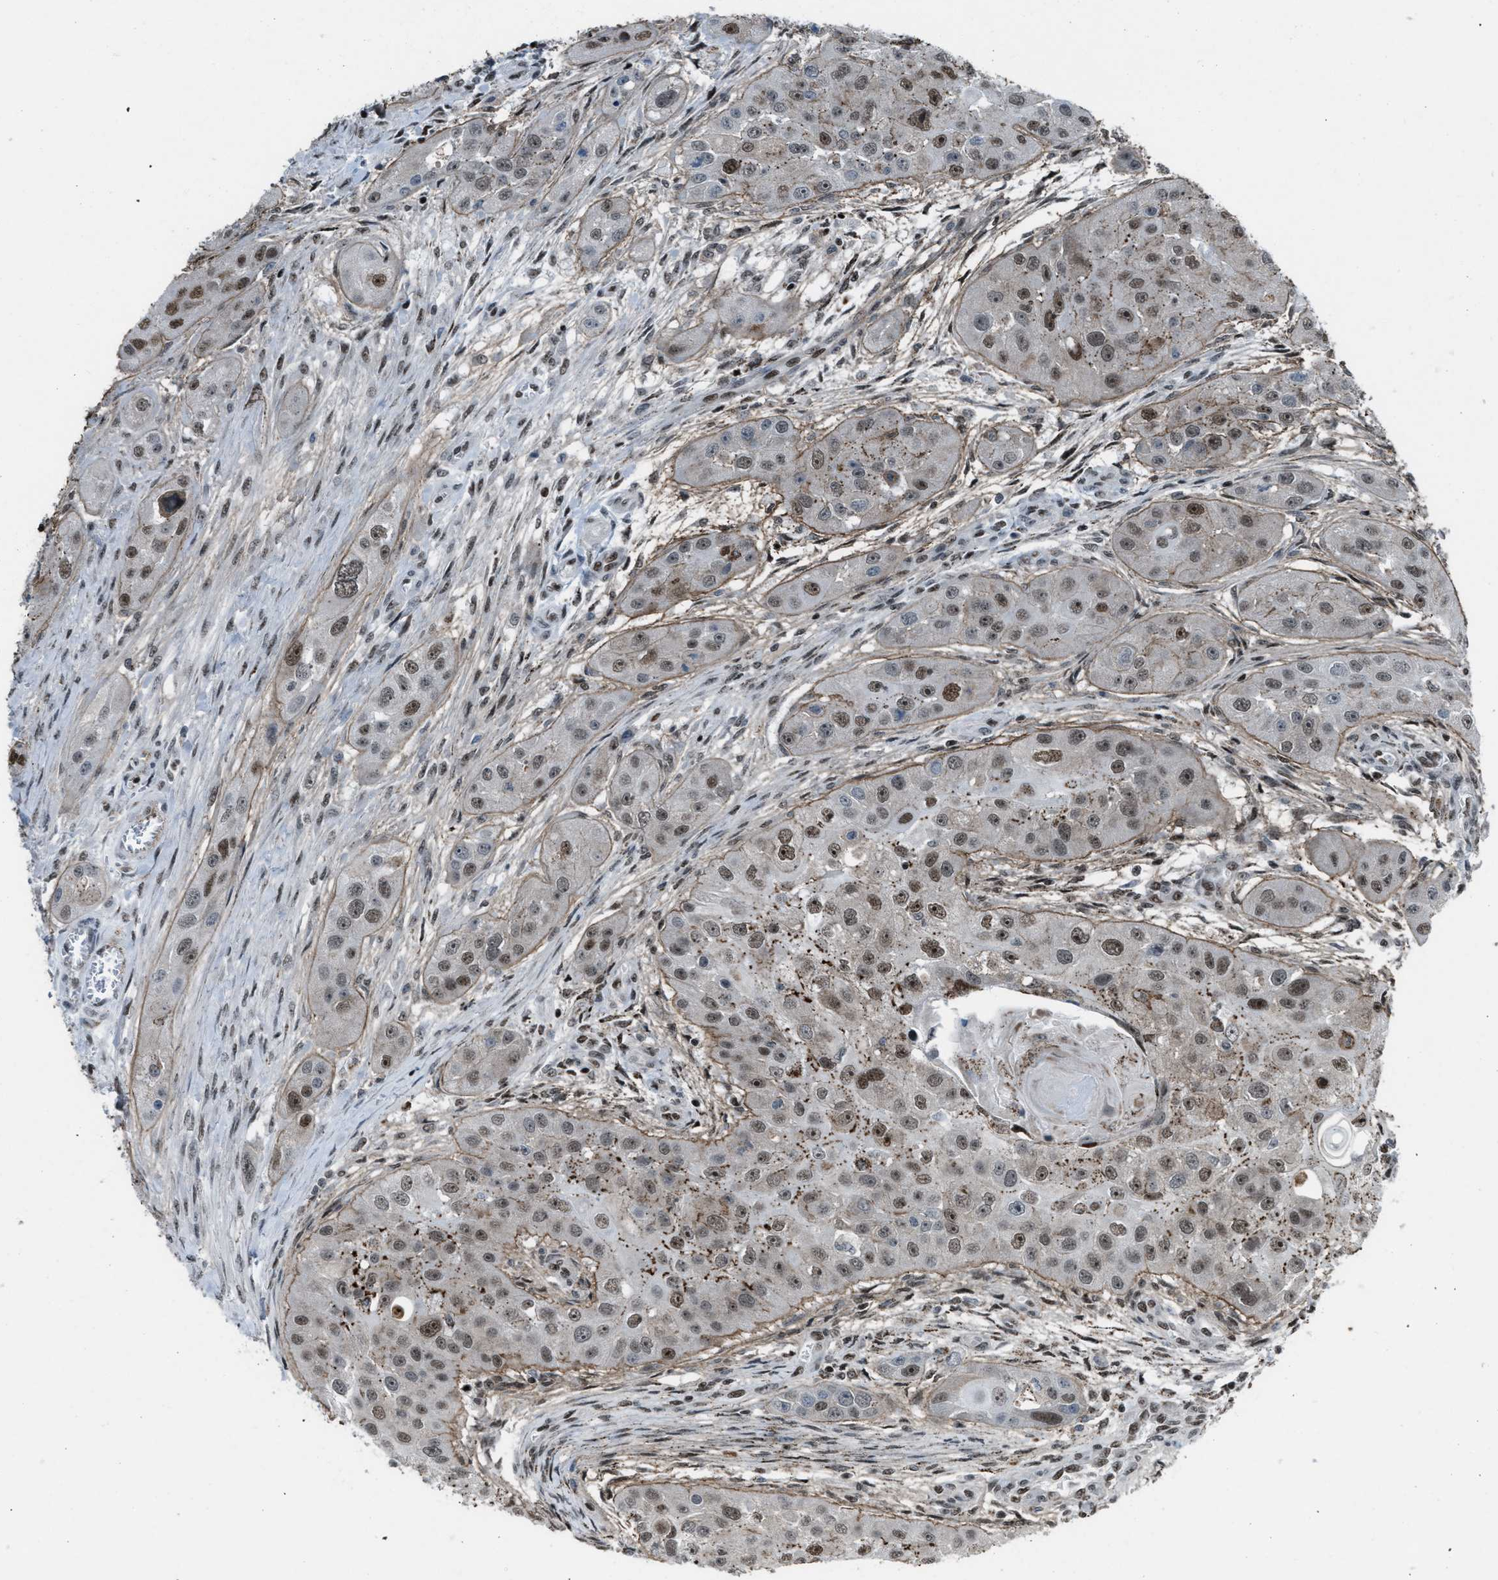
{"staining": {"intensity": "moderate", "quantity": ">75%", "location": "nuclear"}, "tissue": "head and neck cancer", "cell_type": "Tumor cells", "image_type": "cancer", "snomed": [{"axis": "morphology", "description": "Normal tissue, NOS"}, {"axis": "morphology", "description": "Squamous cell carcinoma, NOS"}, {"axis": "topography", "description": "Skeletal muscle"}, {"axis": "topography", "description": "Head-Neck"}], "caption": "Immunohistochemistry (DAB) staining of head and neck squamous cell carcinoma demonstrates moderate nuclear protein staining in about >75% of tumor cells. (DAB IHC with brightfield microscopy, high magnification).", "gene": "SLFN5", "patient": {"sex": "male", "age": 51}}